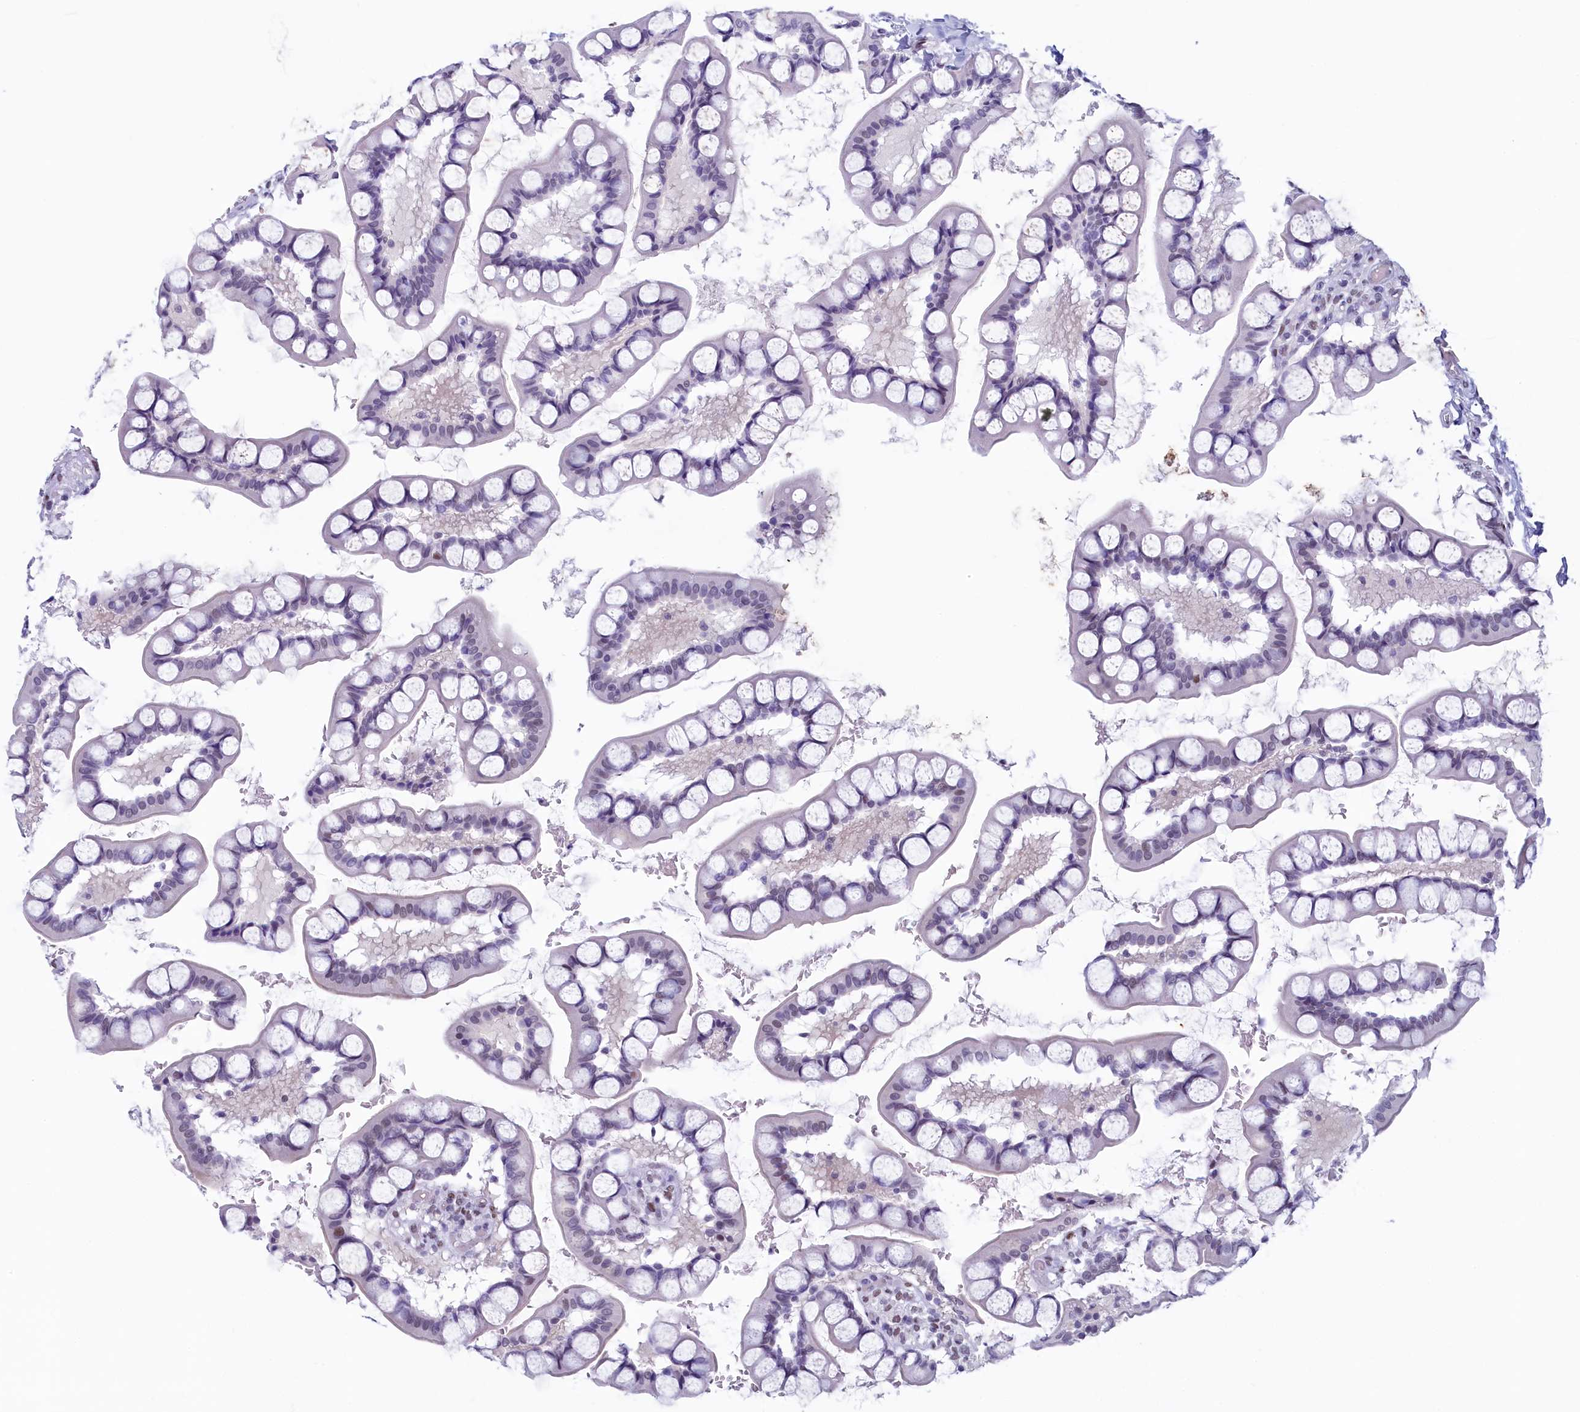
{"staining": {"intensity": "moderate", "quantity": "<25%", "location": "nuclear"}, "tissue": "small intestine", "cell_type": "Glandular cells", "image_type": "normal", "snomed": [{"axis": "morphology", "description": "Normal tissue, NOS"}, {"axis": "topography", "description": "Small intestine"}], "caption": "Brown immunohistochemical staining in benign small intestine shows moderate nuclear expression in approximately <25% of glandular cells. Nuclei are stained in blue.", "gene": "SUGP2", "patient": {"sex": "male", "age": 52}}